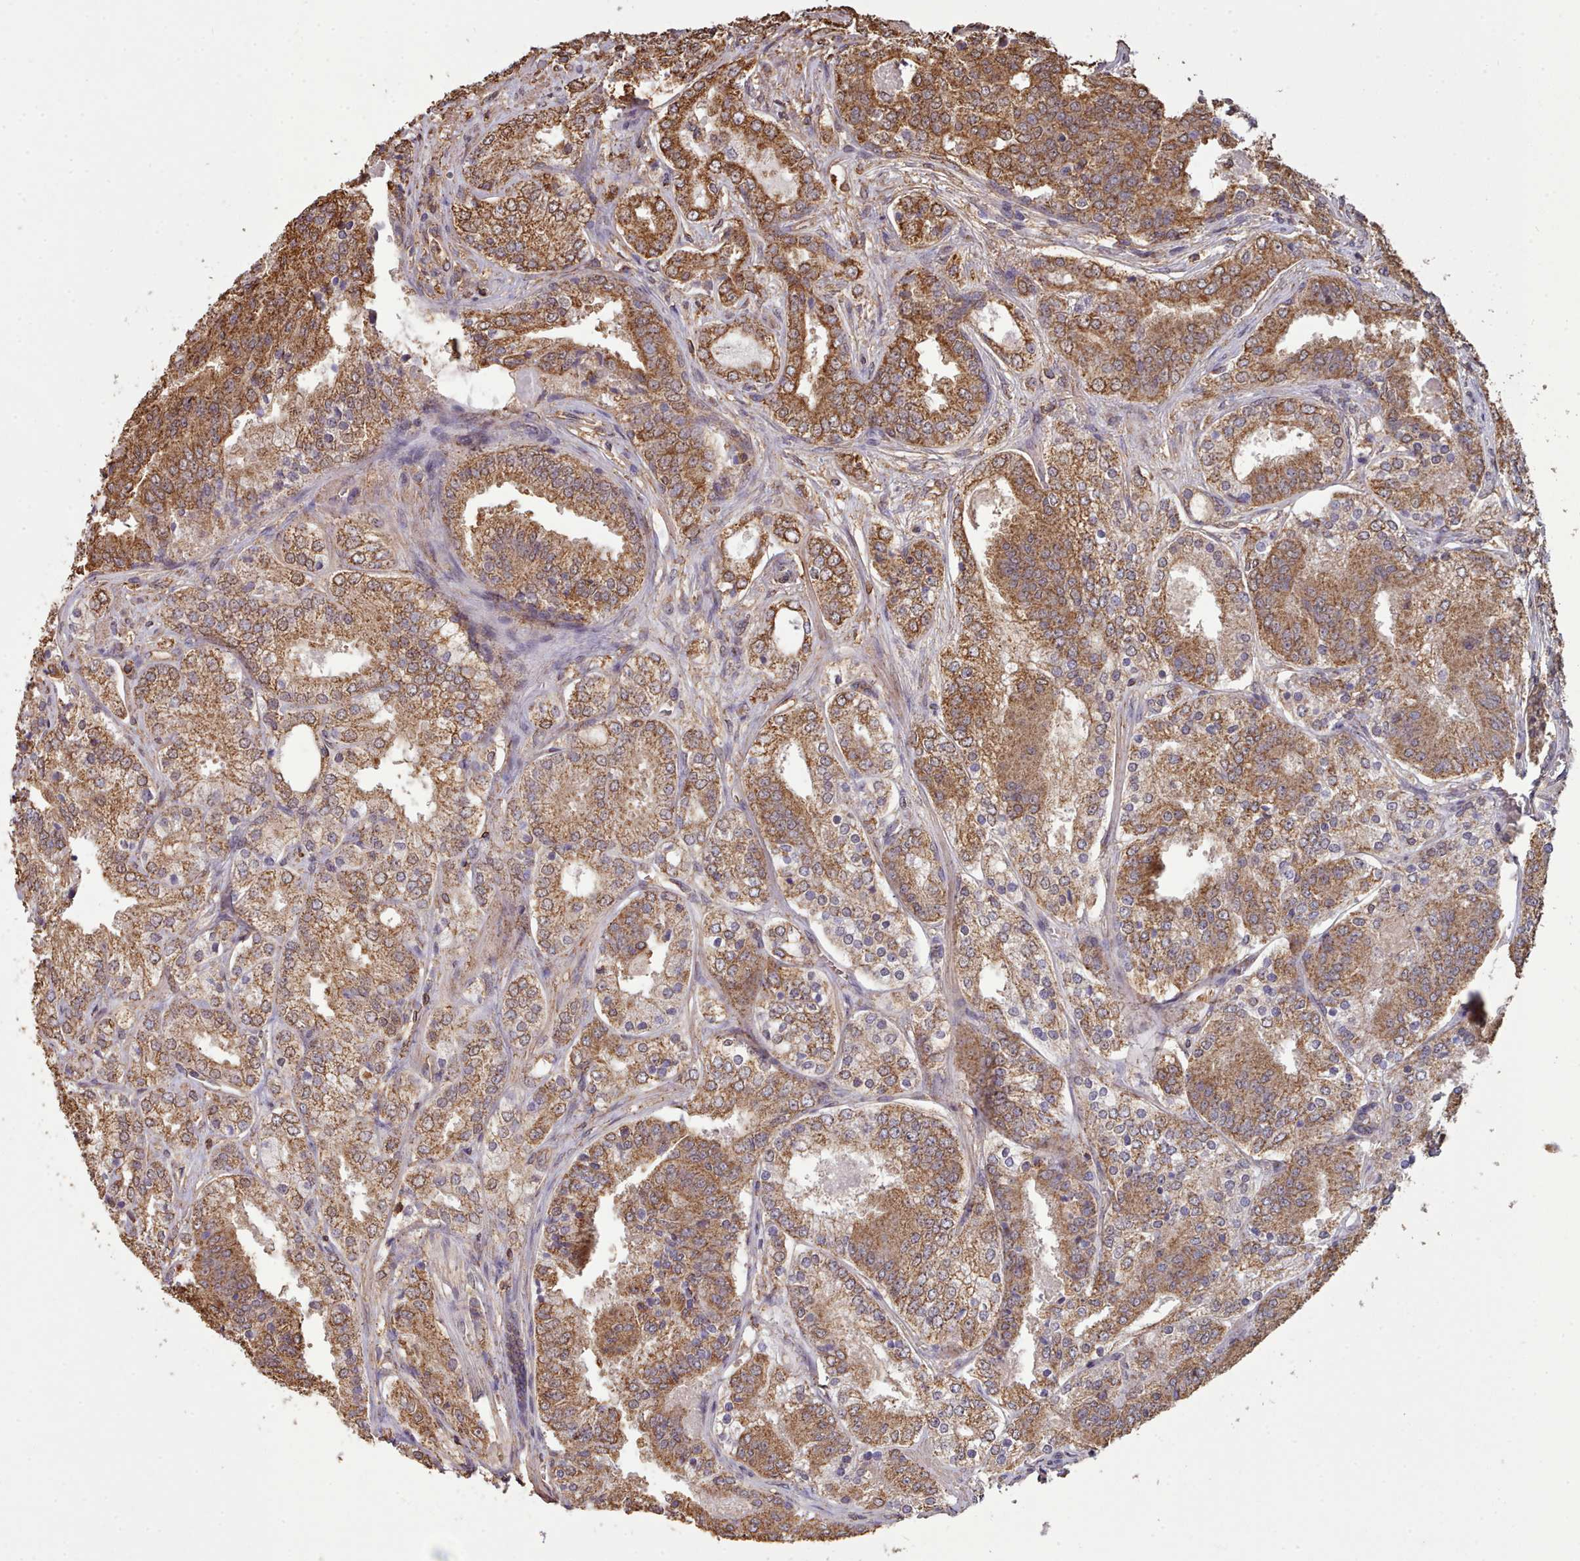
{"staining": {"intensity": "moderate", "quantity": ">75%", "location": "cytoplasmic/membranous,nuclear"}, "tissue": "prostate cancer", "cell_type": "Tumor cells", "image_type": "cancer", "snomed": [{"axis": "morphology", "description": "Adenocarcinoma, High grade"}, {"axis": "topography", "description": "Prostate"}], "caption": "Immunohistochemical staining of human prostate cancer shows moderate cytoplasmic/membranous and nuclear protein positivity in approximately >75% of tumor cells.", "gene": "METRN", "patient": {"sex": "male", "age": 63}}